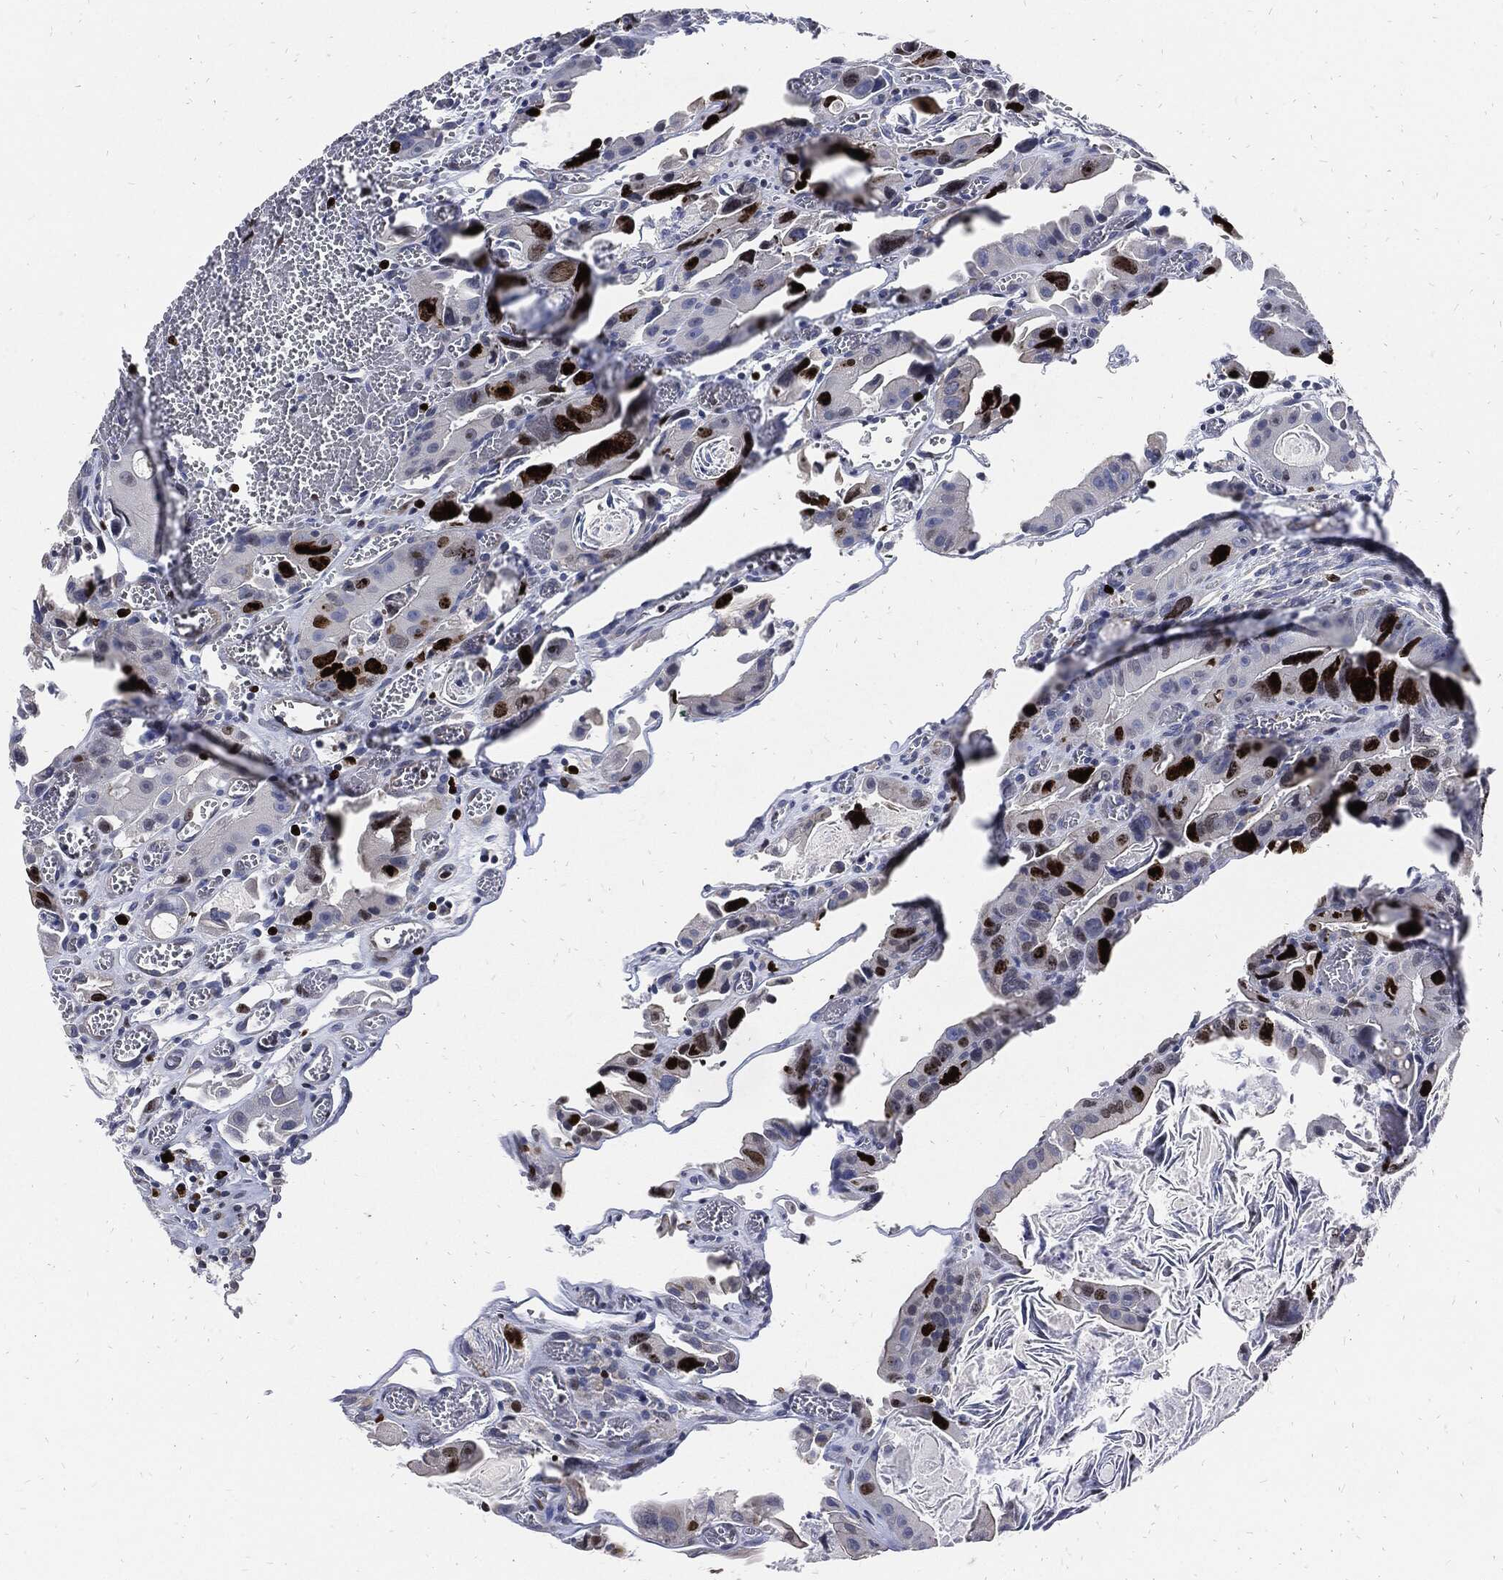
{"staining": {"intensity": "strong", "quantity": "<25%", "location": "nuclear"}, "tissue": "colorectal cancer", "cell_type": "Tumor cells", "image_type": "cancer", "snomed": [{"axis": "morphology", "description": "Adenocarcinoma, NOS"}, {"axis": "topography", "description": "Rectum"}], "caption": "Human colorectal cancer (adenocarcinoma) stained for a protein (brown) displays strong nuclear positive positivity in about <25% of tumor cells.", "gene": "MKI67", "patient": {"sex": "male", "age": 64}}